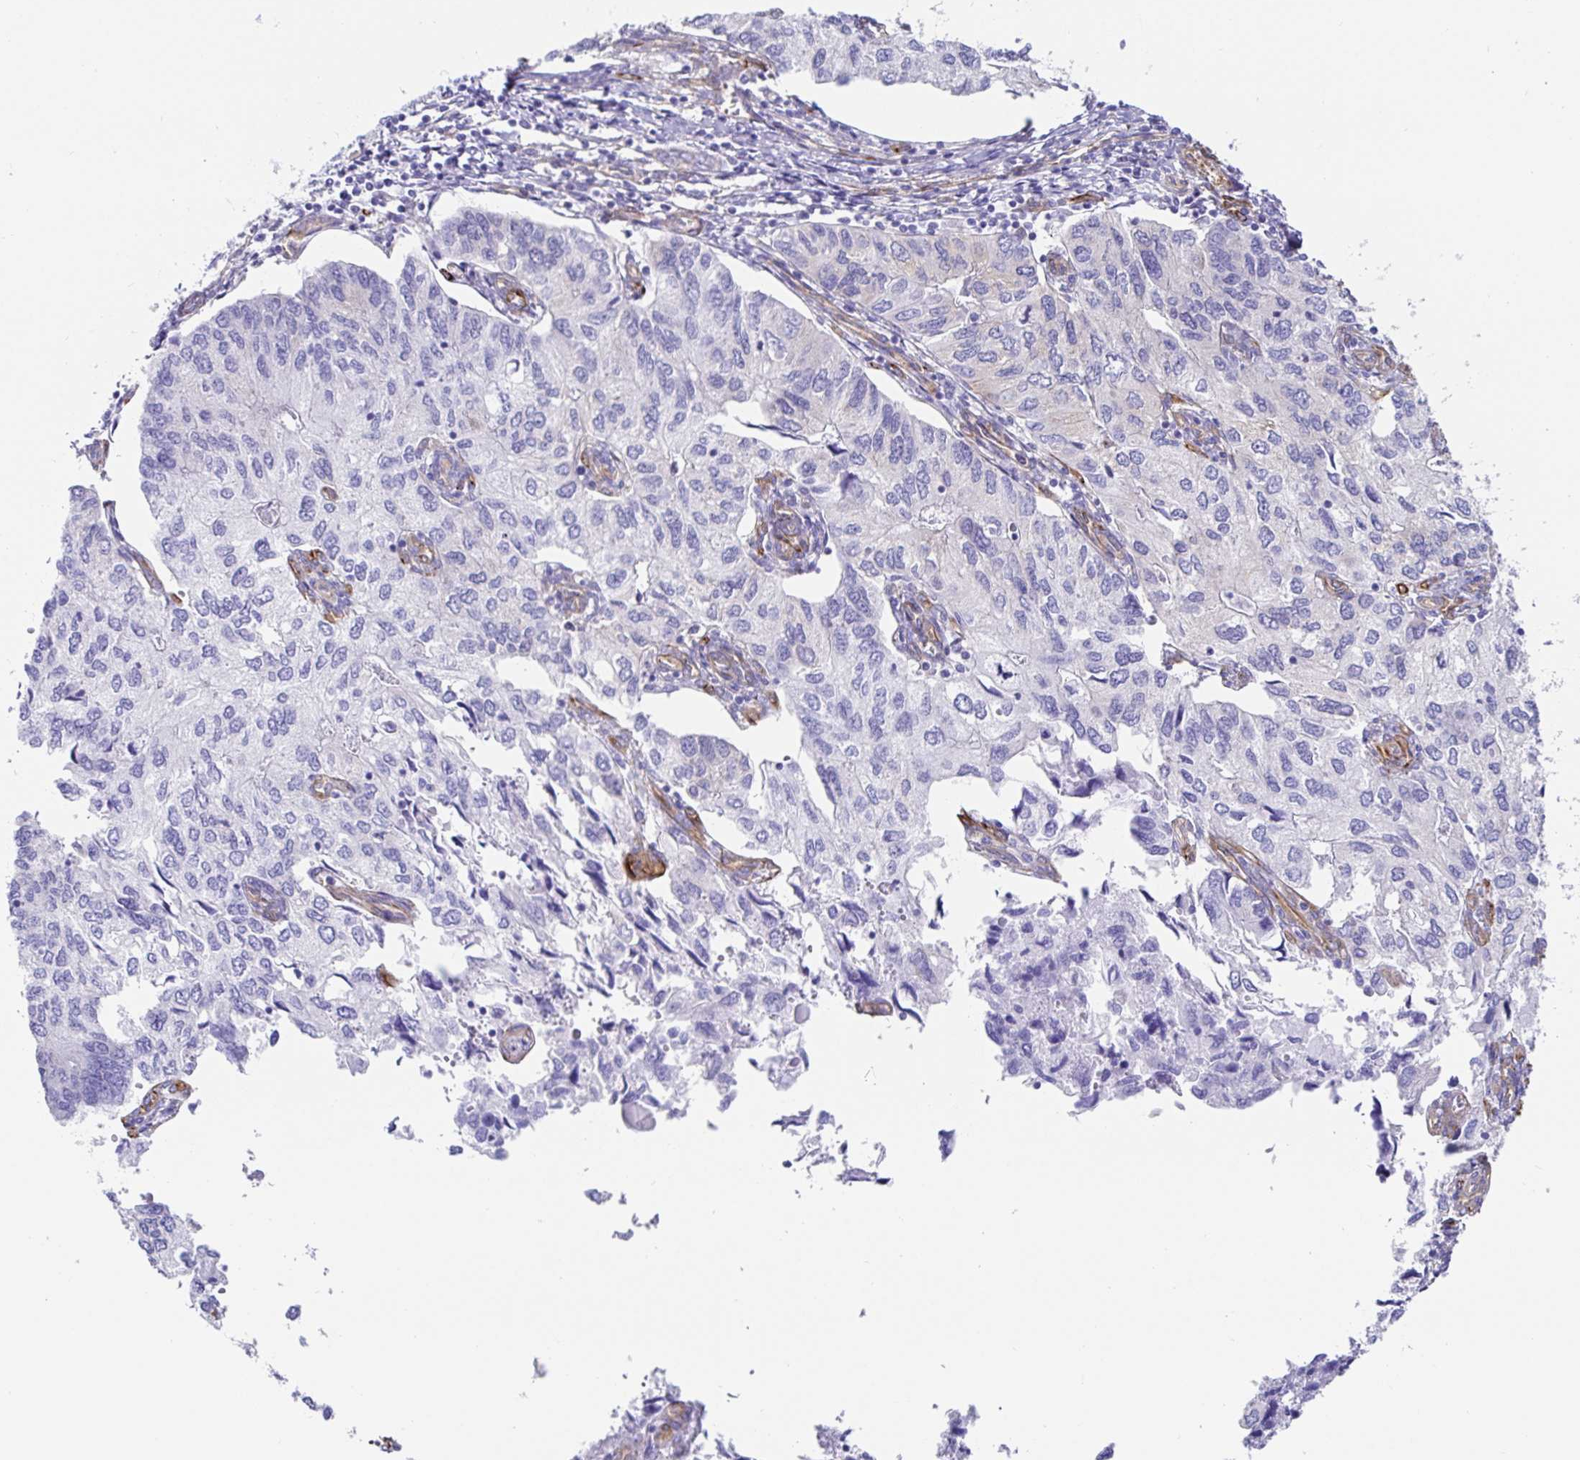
{"staining": {"intensity": "negative", "quantity": "none", "location": "none"}, "tissue": "endometrial cancer", "cell_type": "Tumor cells", "image_type": "cancer", "snomed": [{"axis": "morphology", "description": "Carcinoma, NOS"}, {"axis": "topography", "description": "Uterus"}], "caption": "Human endometrial cancer stained for a protein using IHC demonstrates no positivity in tumor cells.", "gene": "DOCK1", "patient": {"sex": "female", "age": 76}}